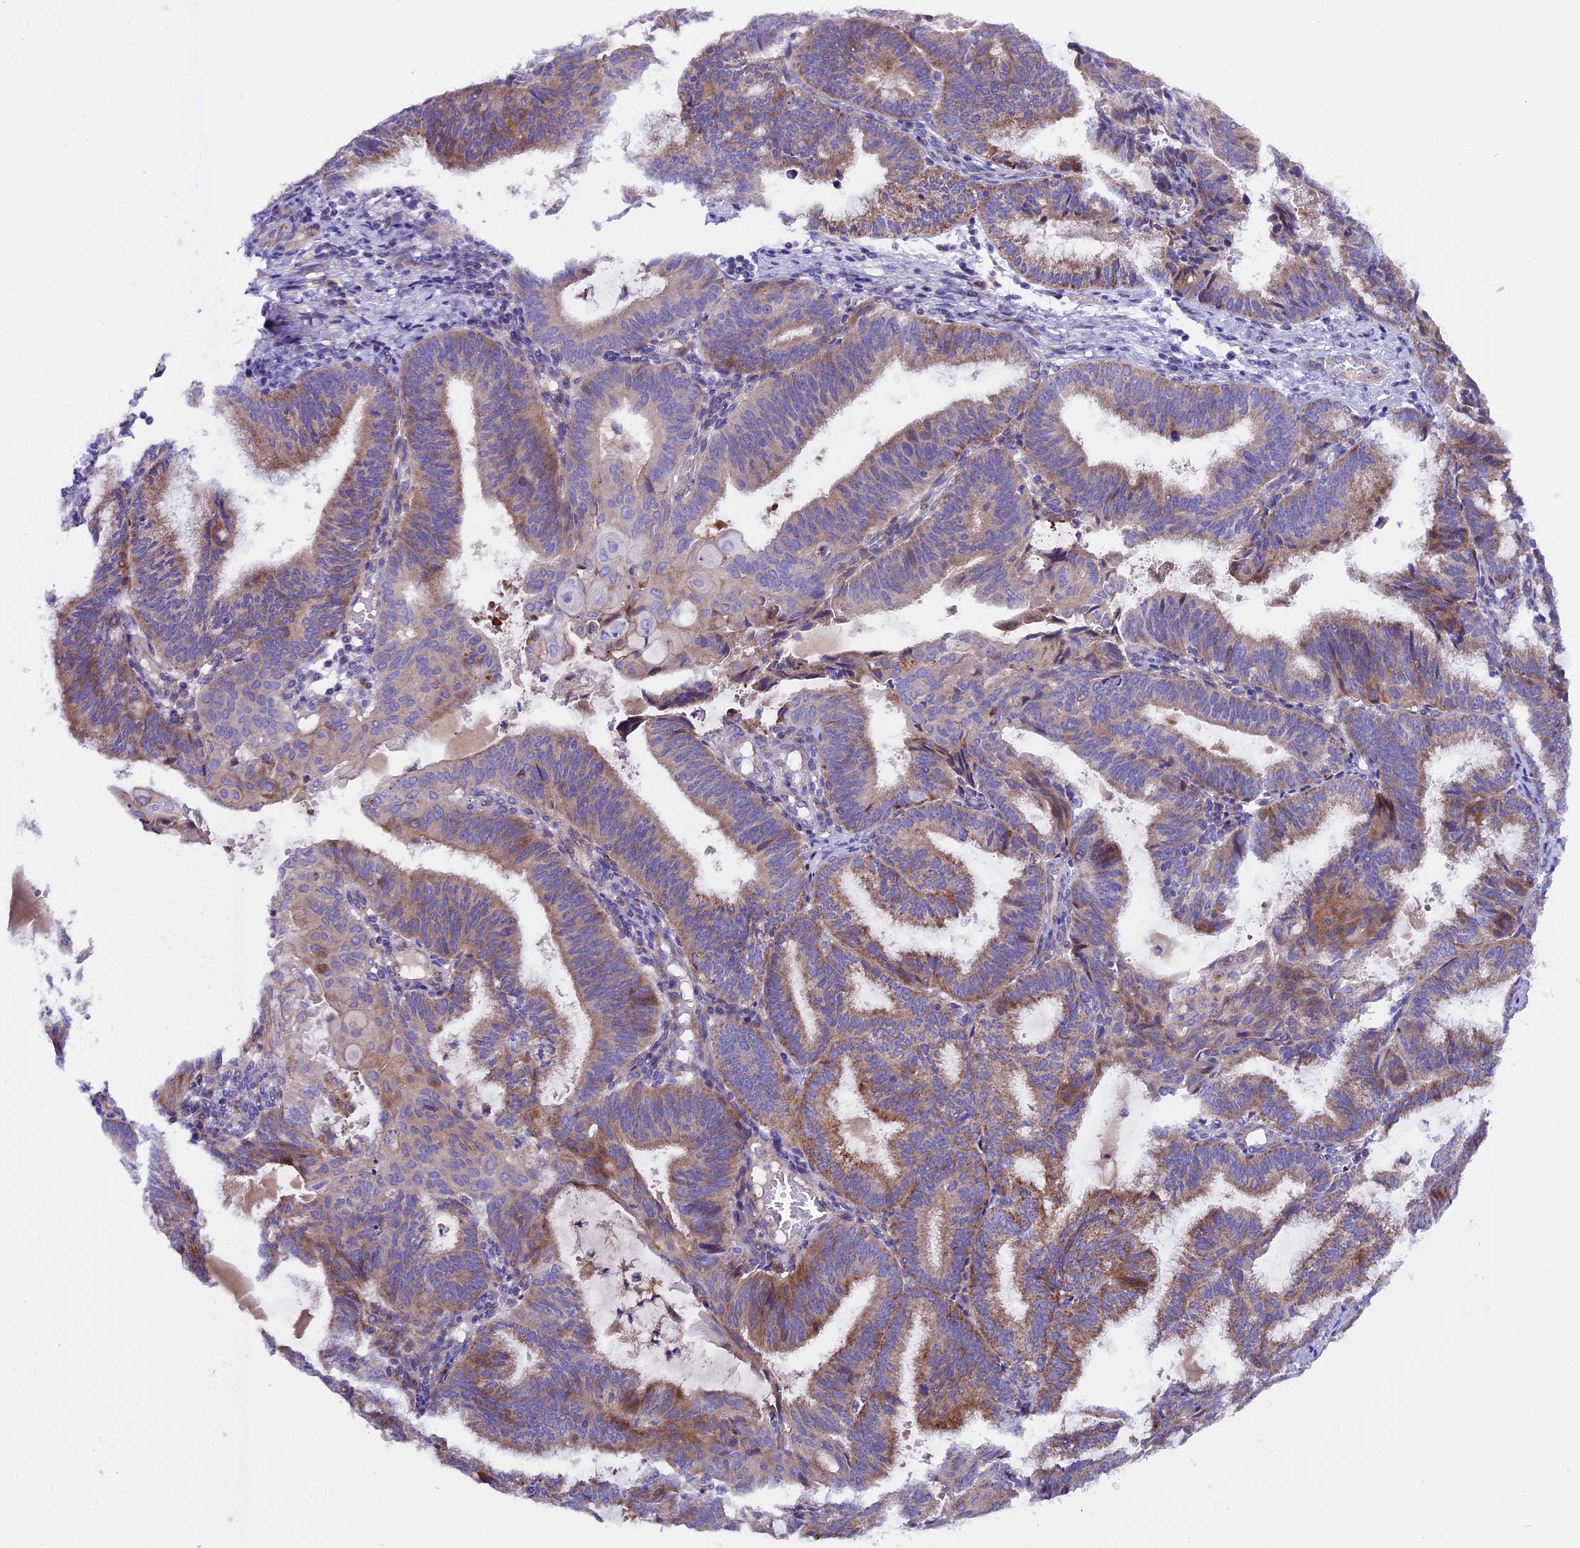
{"staining": {"intensity": "moderate", "quantity": "25%-75%", "location": "cytoplasmic/membranous"}, "tissue": "endometrial cancer", "cell_type": "Tumor cells", "image_type": "cancer", "snomed": [{"axis": "morphology", "description": "Adenocarcinoma, NOS"}, {"axis": "topography", "description": "Endometrium"}], "caption": "There is medium levels of moderate cytoplasmic/membranous expression in tumor cells of endometrial cancer, as demonstrated by immunohistochemical staining (brown color).", "gene": "PIGU", "patient": {"sex": "female", "age": 49}}